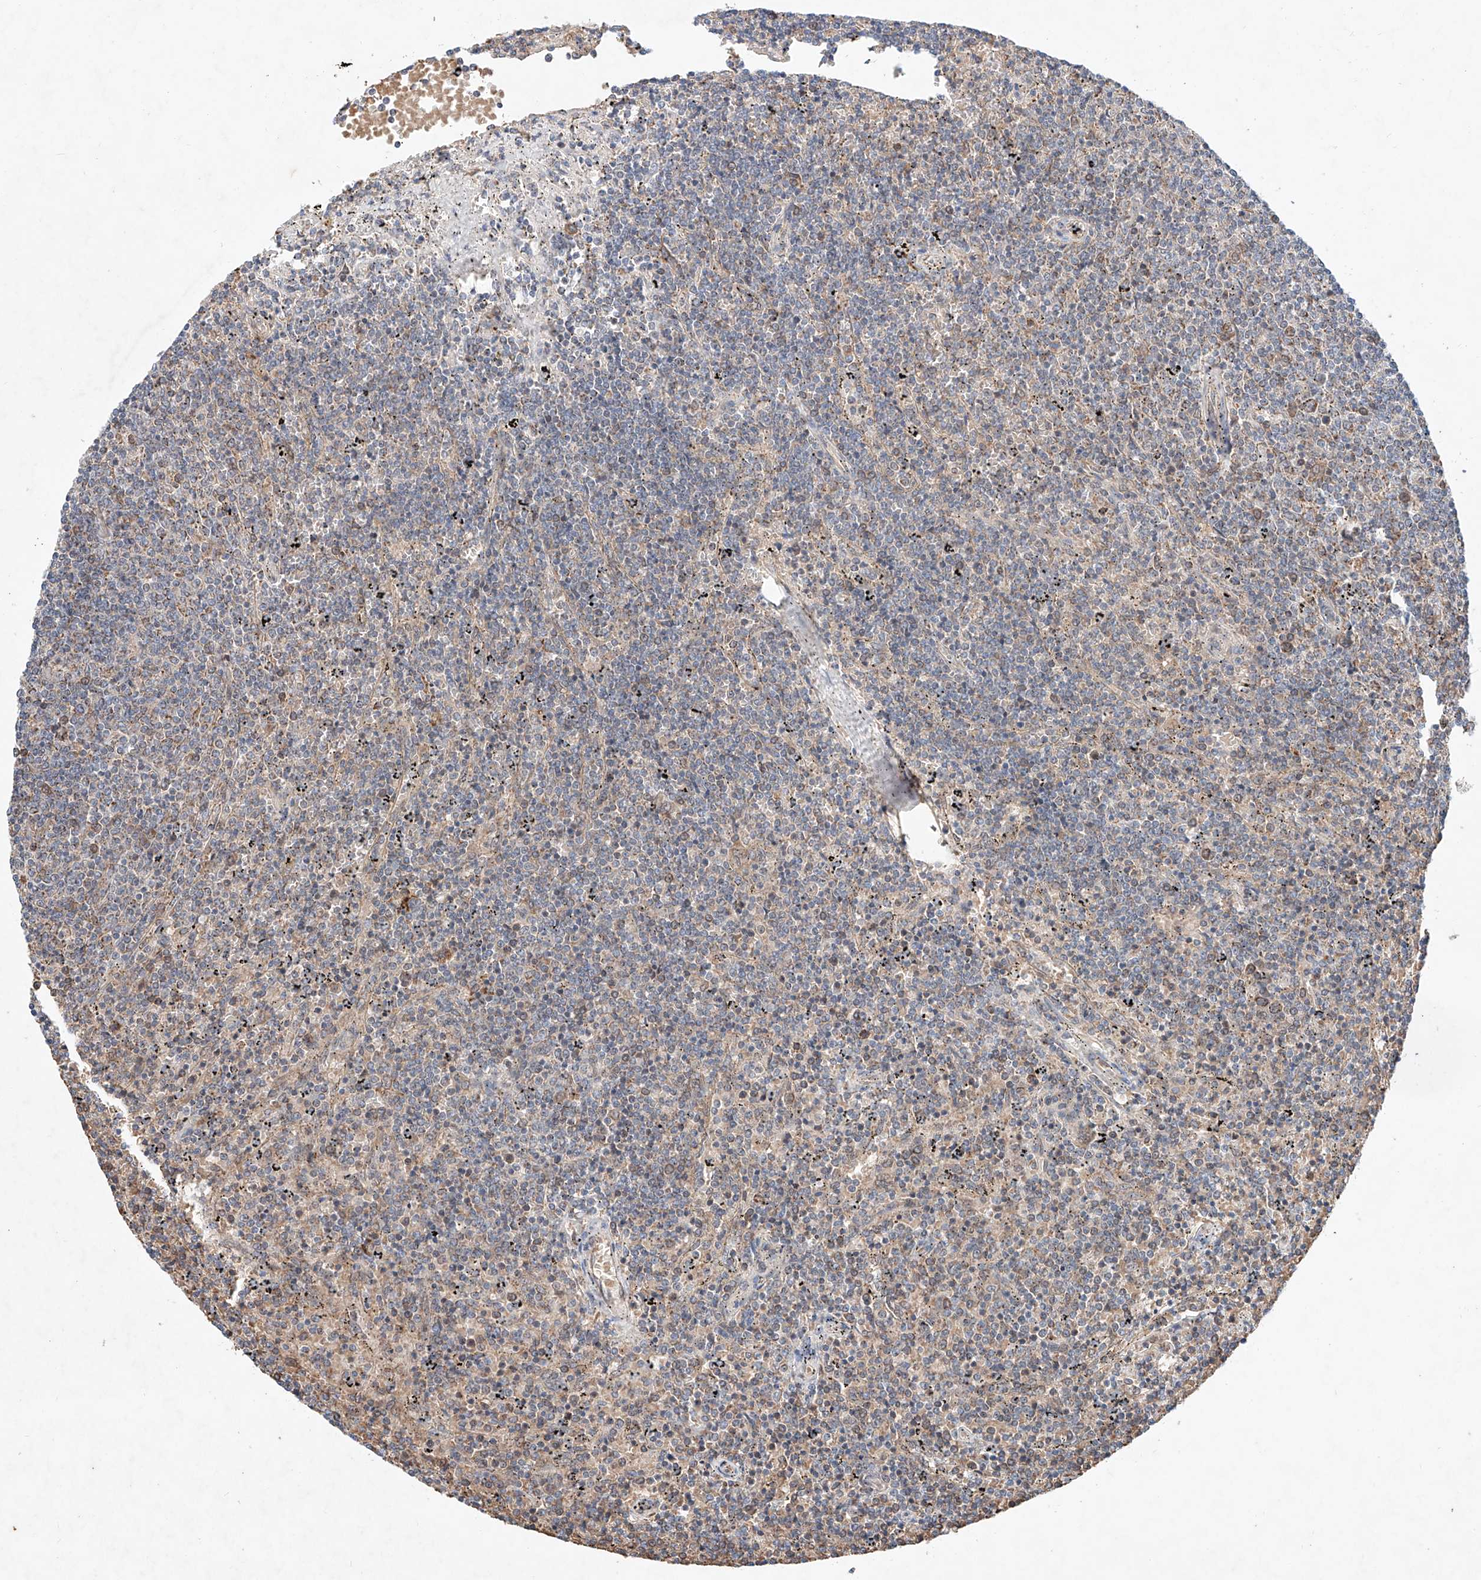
{"staining": {"intensity": "negative", "quantity": "none", "location": "none"}, "tissue": "lymphoma", "cell_type": "Tumor cells", "image_type": "cancer", "snomed": [{"axis": "morphology", "description": "Malignant lymphoma, non-Hodgkin's type, Low grade"}, {"axis": "topography", "description": "Spleen"}], "caption": "A histopathology image of human lymphoma is negative for staining in tumor cells.", "gene": "FASTK", "patient": {"sex": "female", "age": 50}}